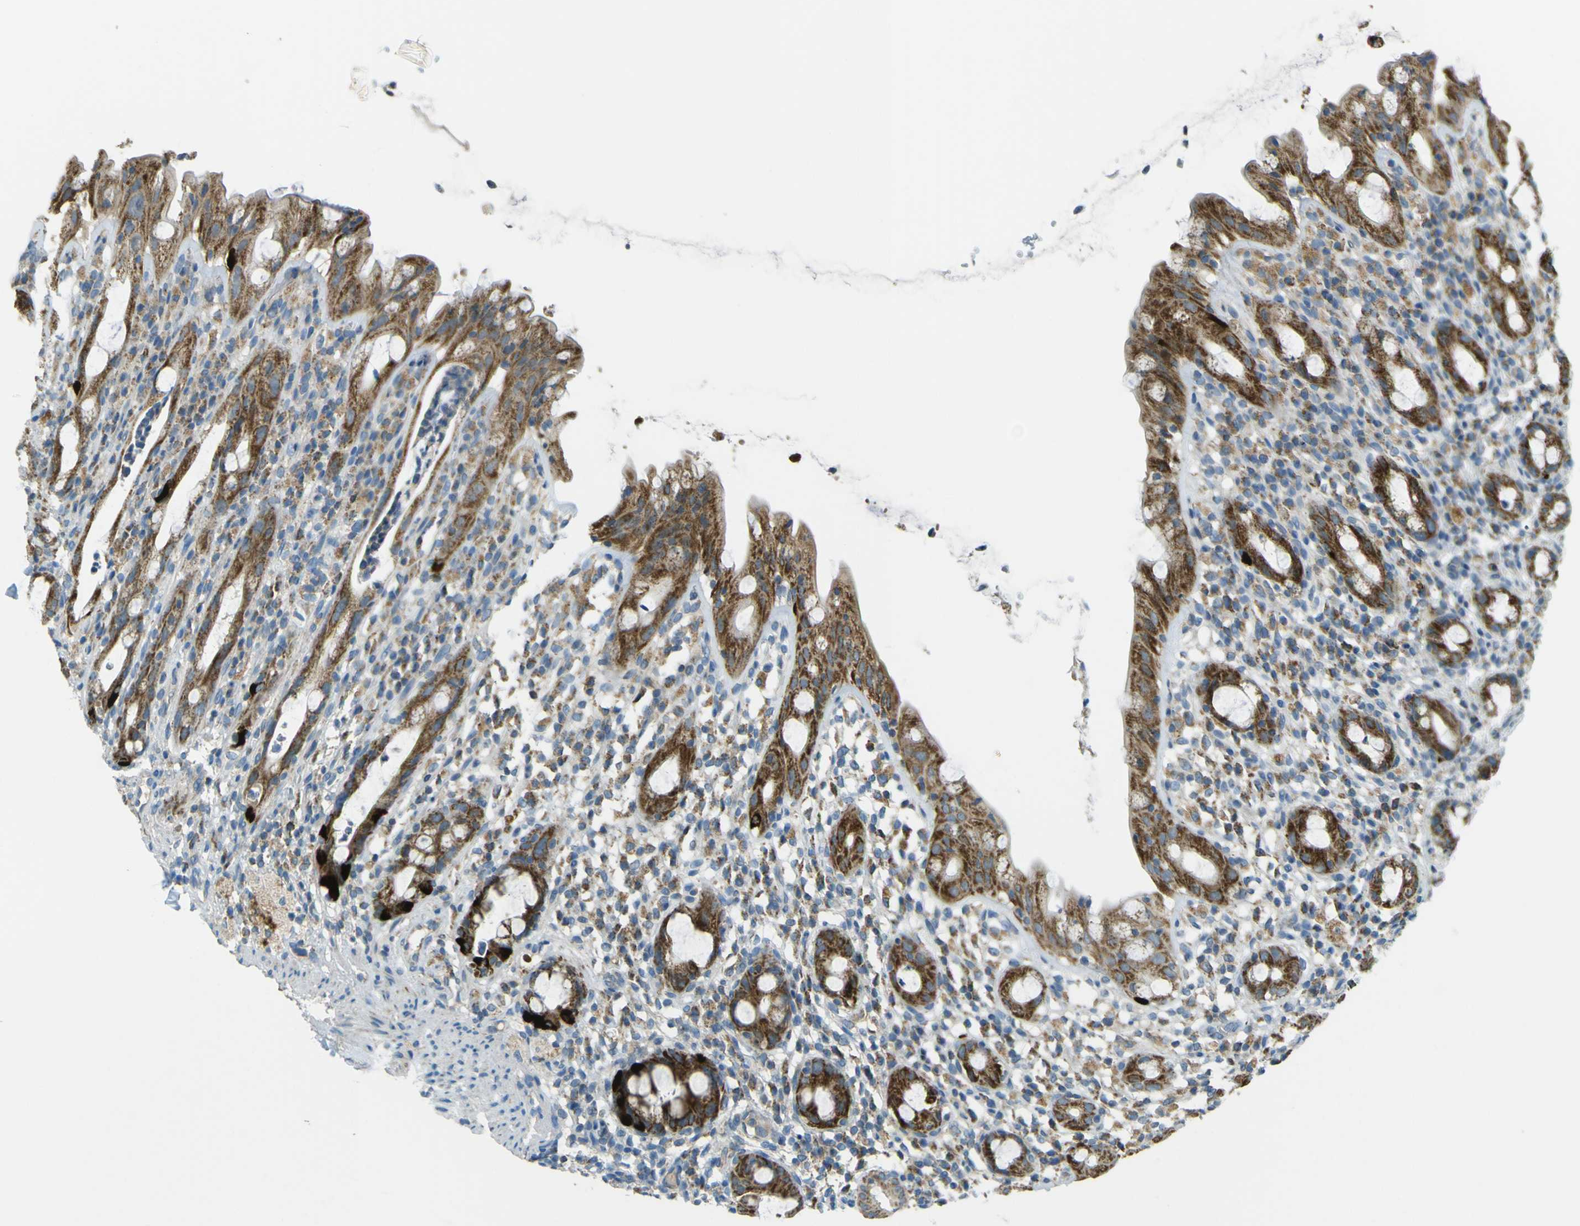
{"staining": {"intensity": "strong", "quantity": ">75%", "location": "cytoplasmic/membranous"}, "tissue": "rectum", "cell_type": "Glandular cells", "image_type": "normal", "snomed": [{"axis": "morphology", "description": "Normal tissue, NOS"}, {"axis": "topography", "description": "Rectum"}], "caption": "IHC photomicrograph of unremarkable rectum stained for a protein (brown), which demonstrates high levels of strong cytoplasmic/membranous positivity in approximately >75% of glandular cells.", "gene": "FKTN", "patient": {"sex": "male", "age": 44}}